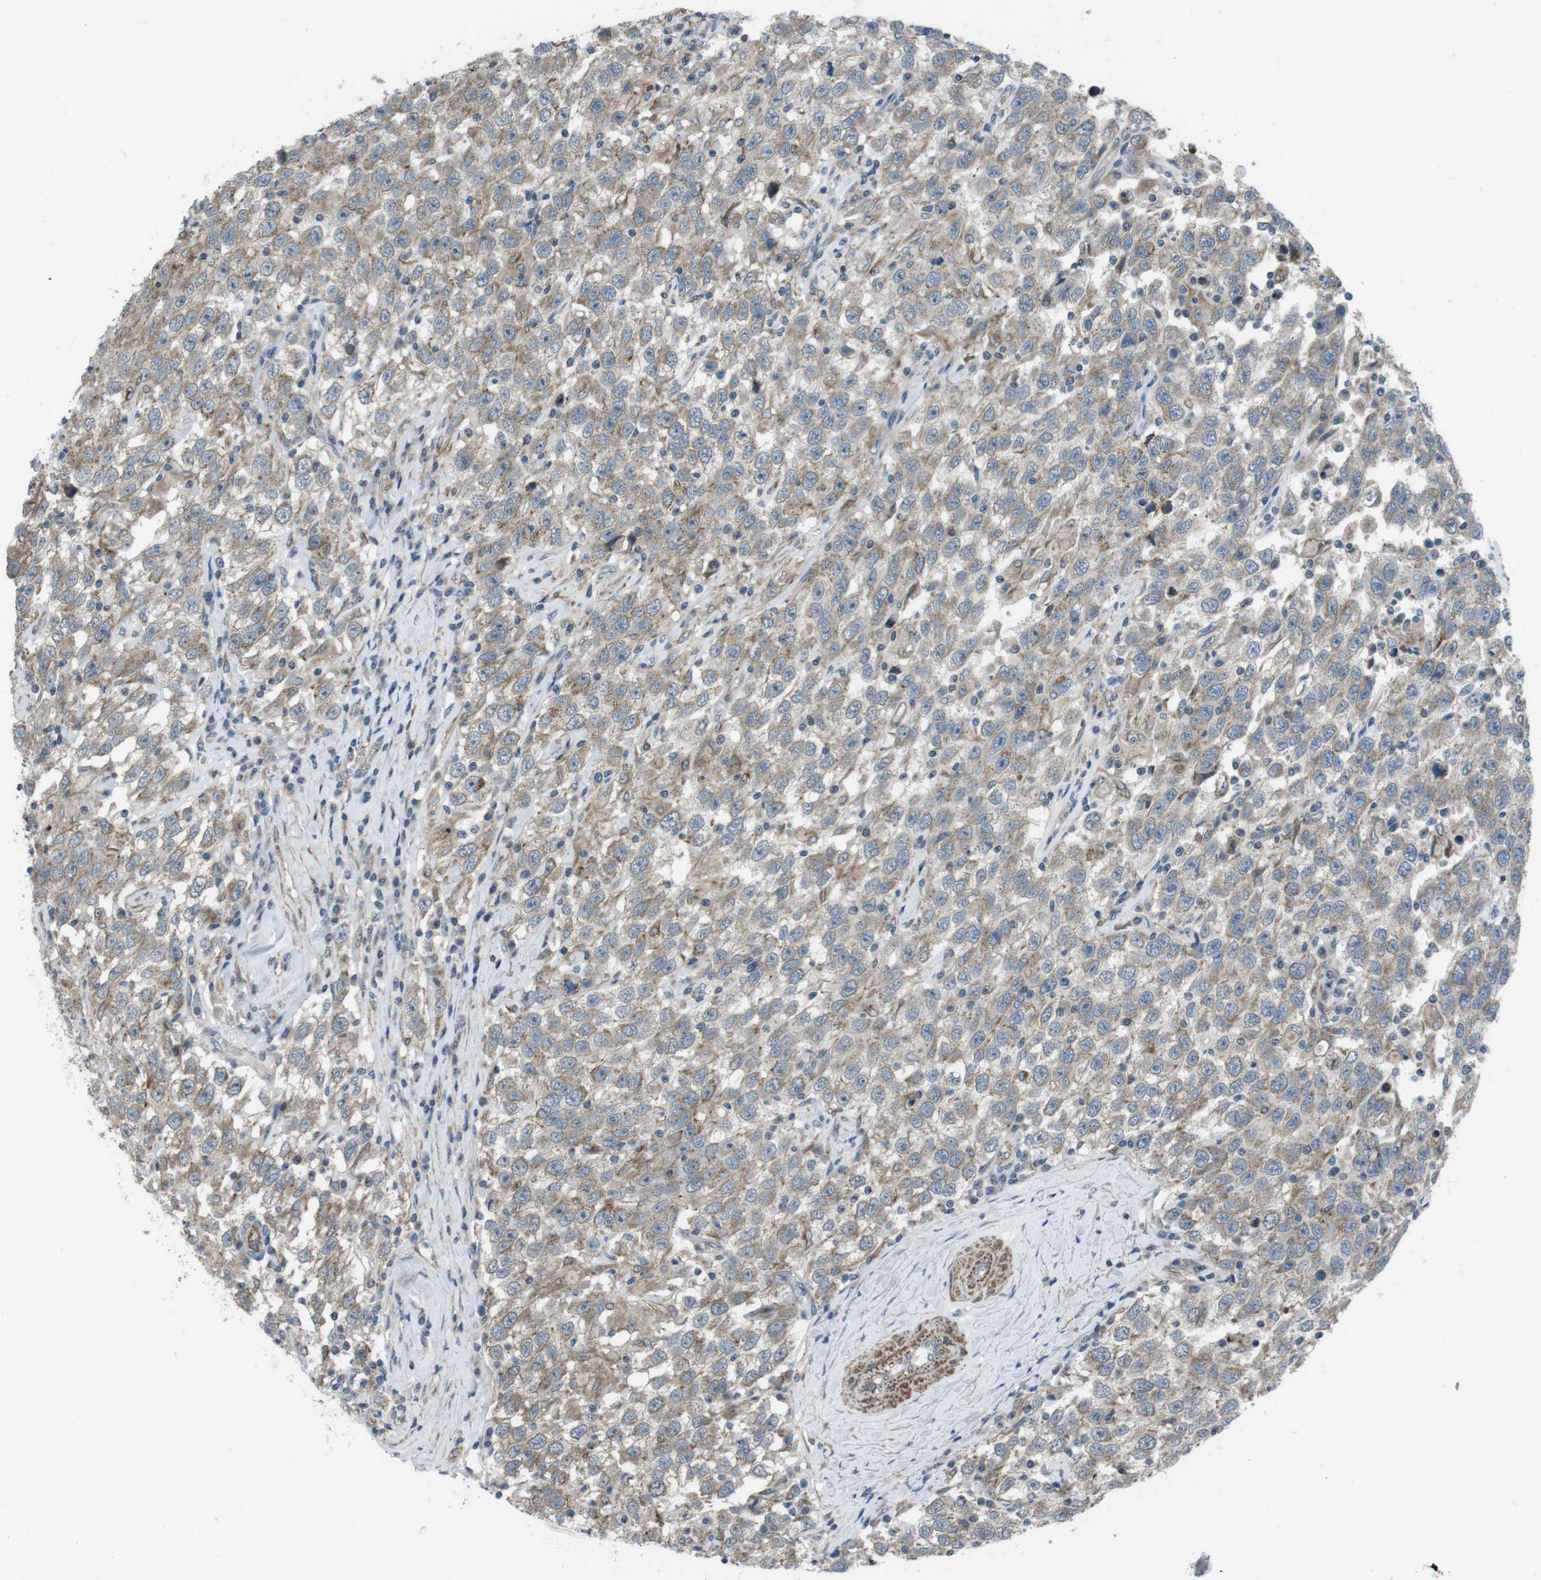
{"staining": {"intensity": "moderate", "quantity": ">75%", "location": "cytoplasmic/membranous"}, "tissue": "testis cancer", "cell_type": "Tumor cells", "image_type": "cancer", "snomed": [{"axis": "morphology", "description": "Seminoma, NOS"}, {"axis": "topography", "description": "Testis"}], "caption": "Protein expression analysis of seminoma (testis) reveals moderate cytoplasmic/membranous staining in about >75% of tumor cells. The protein of interest is stained brown, and the nuclei are stained in blue (DAB IHC with brightfield microscopy, high magnification).", "gene": "FAM174B", "patient": {"sex": "male", "age": 41}}